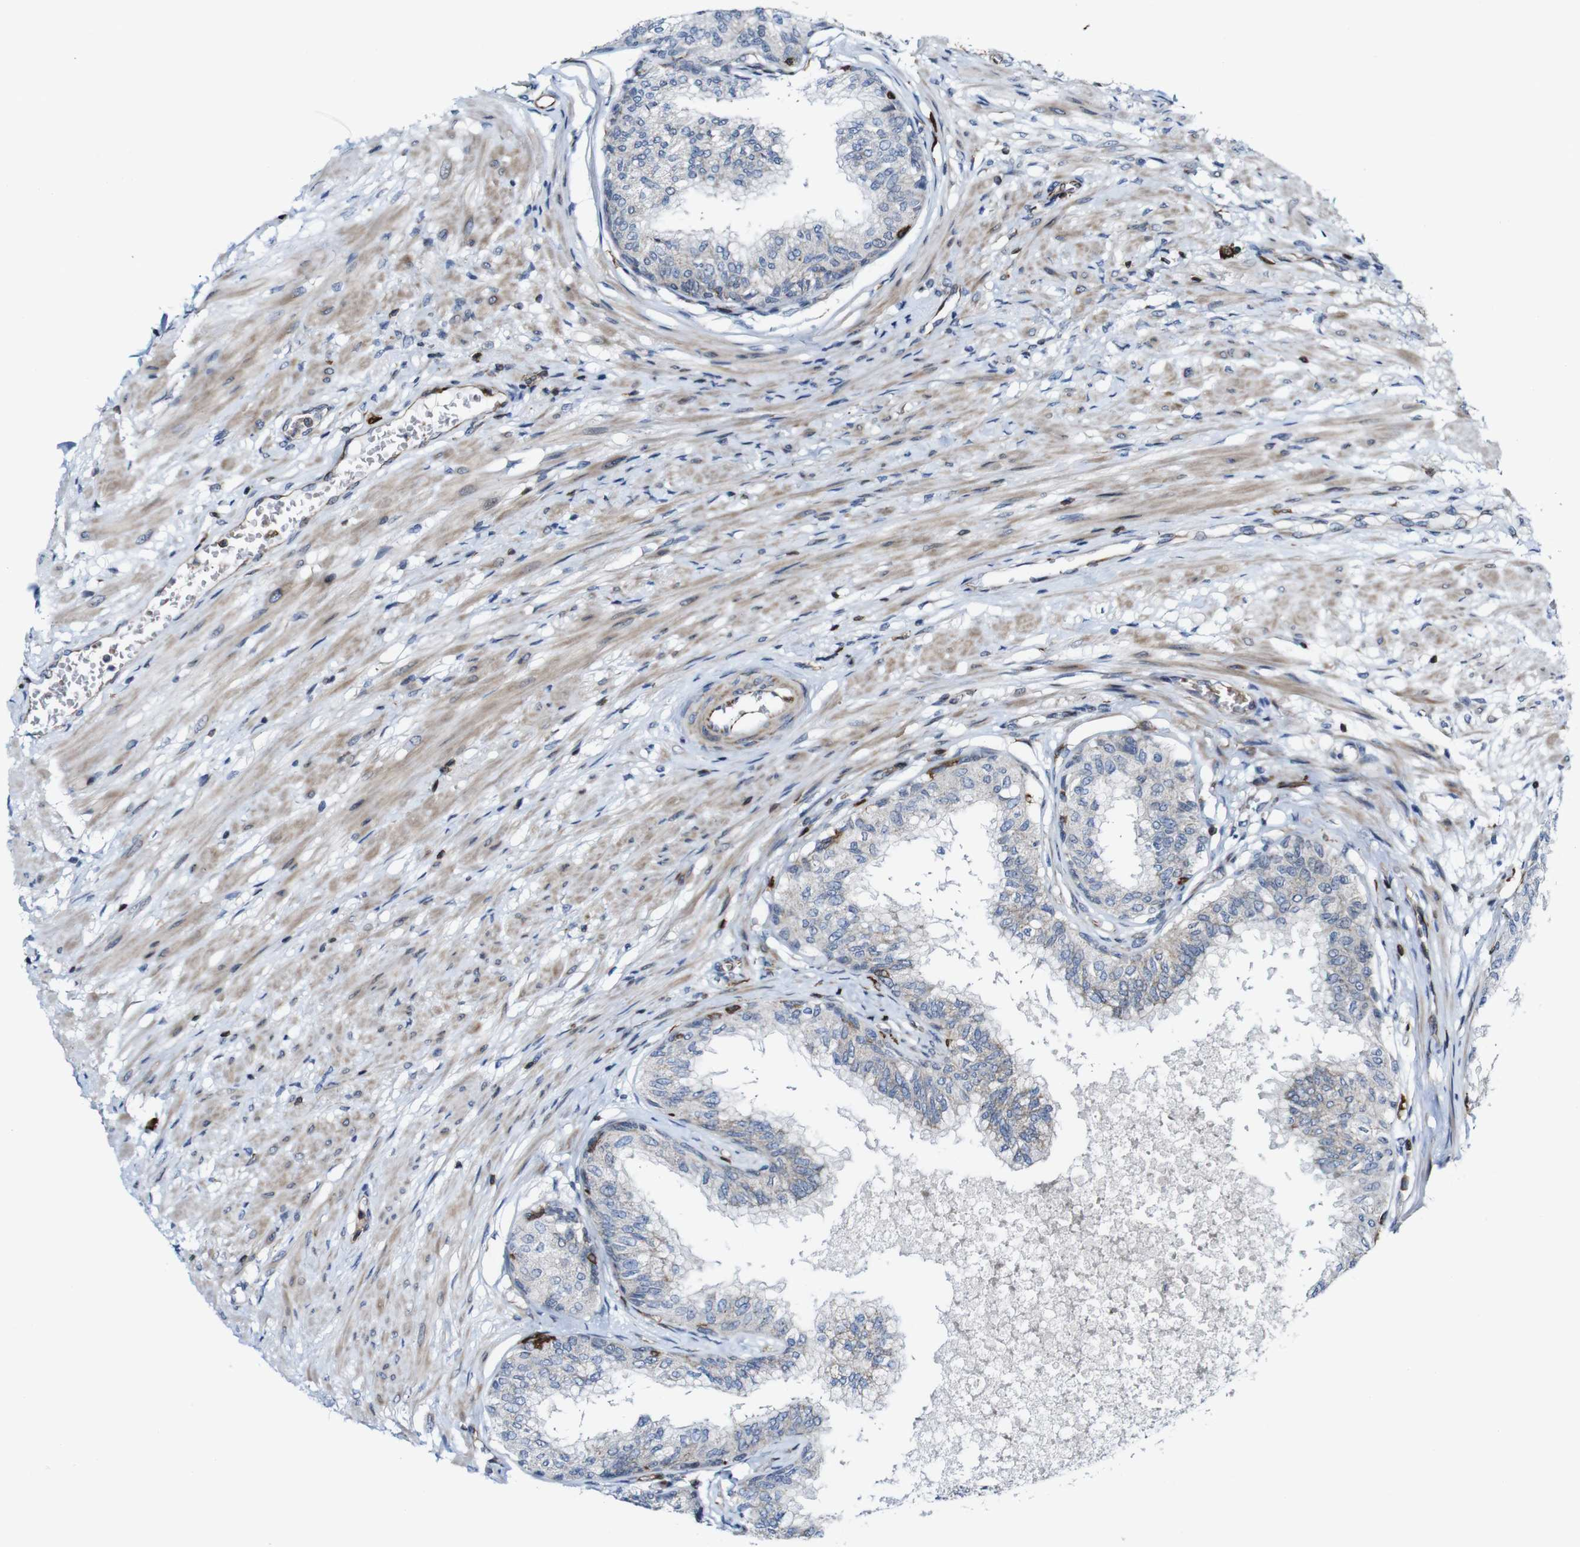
{"staining": {"intensity": "negative", "quantity": "none", "location": "none"}, "tissue": "prostate", "cell_type": "Glandular cells", "image_type": "normal", "snomed": [{"axis": "morphology", "description": "Normal tissue, NOS"}, {"axis": "topography", "description": "Prostate"}, {"axis": "topography", "description": "Seminal veicle"}], "caption": "Immunohistochemical staining of benign human prostate shows no significant expression in glandular cells. (DAB (3,3'-diaminobenzidine) immunohistochemistry (IHC) visualized using brightfield microscopy, high magnification).", "gene": "JAK2", "patient": {"sex": "male", "age": 60}}